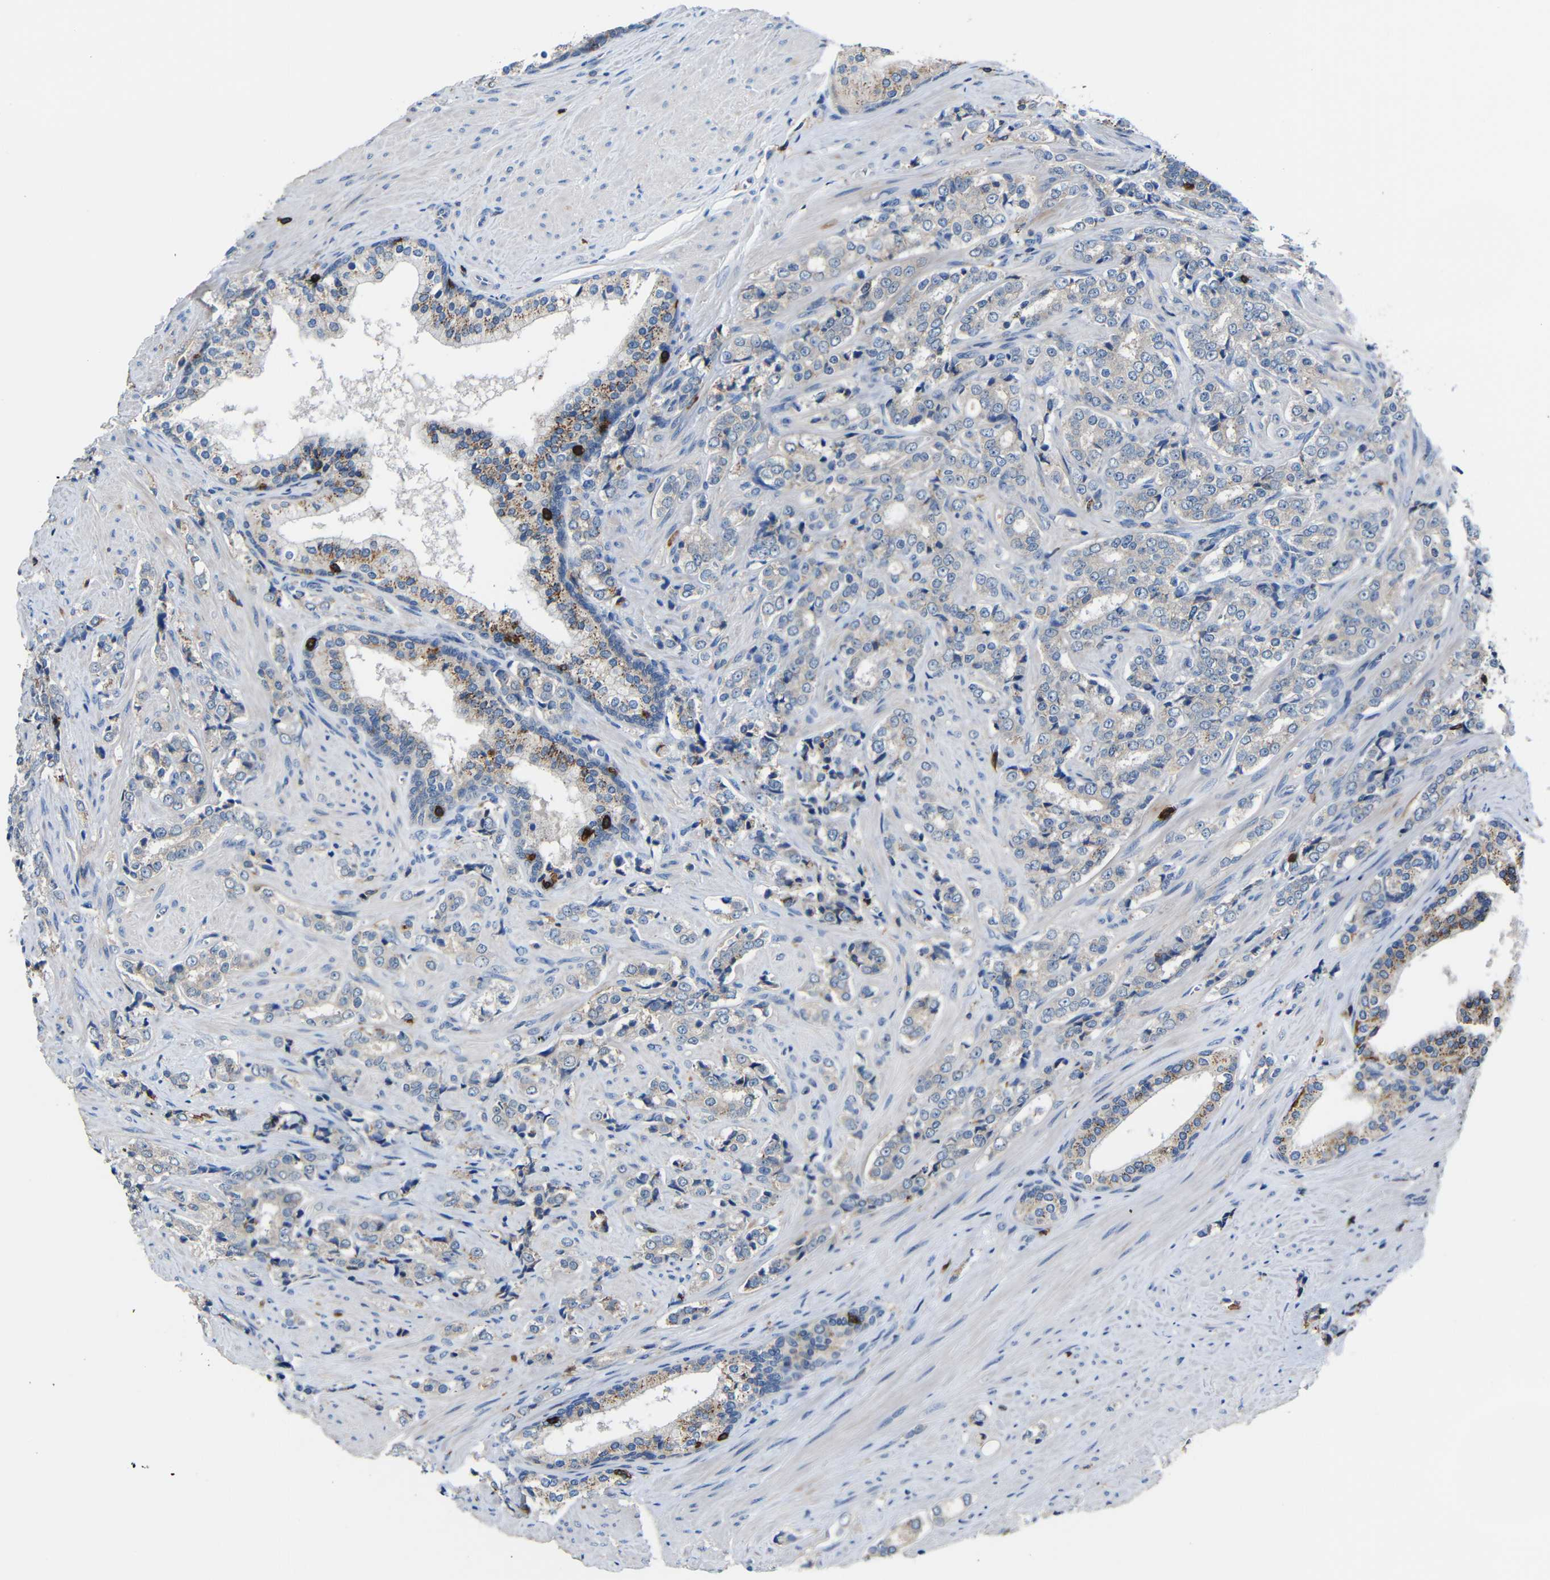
{"staining": {"intensity": "weak", "quantity": "<25%", "location": "cytoplasmic/membranous"}, "tissue": "prostate cancer", "cell_type": "Tumor cells", "image_type": "cancer", "snomed": [{"axis": "morphology", "description": "Adenocarcinoma, Low grade"}, {"axis": "topography", "description": "Prostate"}], "caption": "IHC micrograph of prostate cancer stained for a protein (brown), which demonstrates no expression in tumor cells. (IHC, brightfield microscopy, high magnification).", "gene": "P2RY12", "patient": {"sex": "male", "age": 60}}